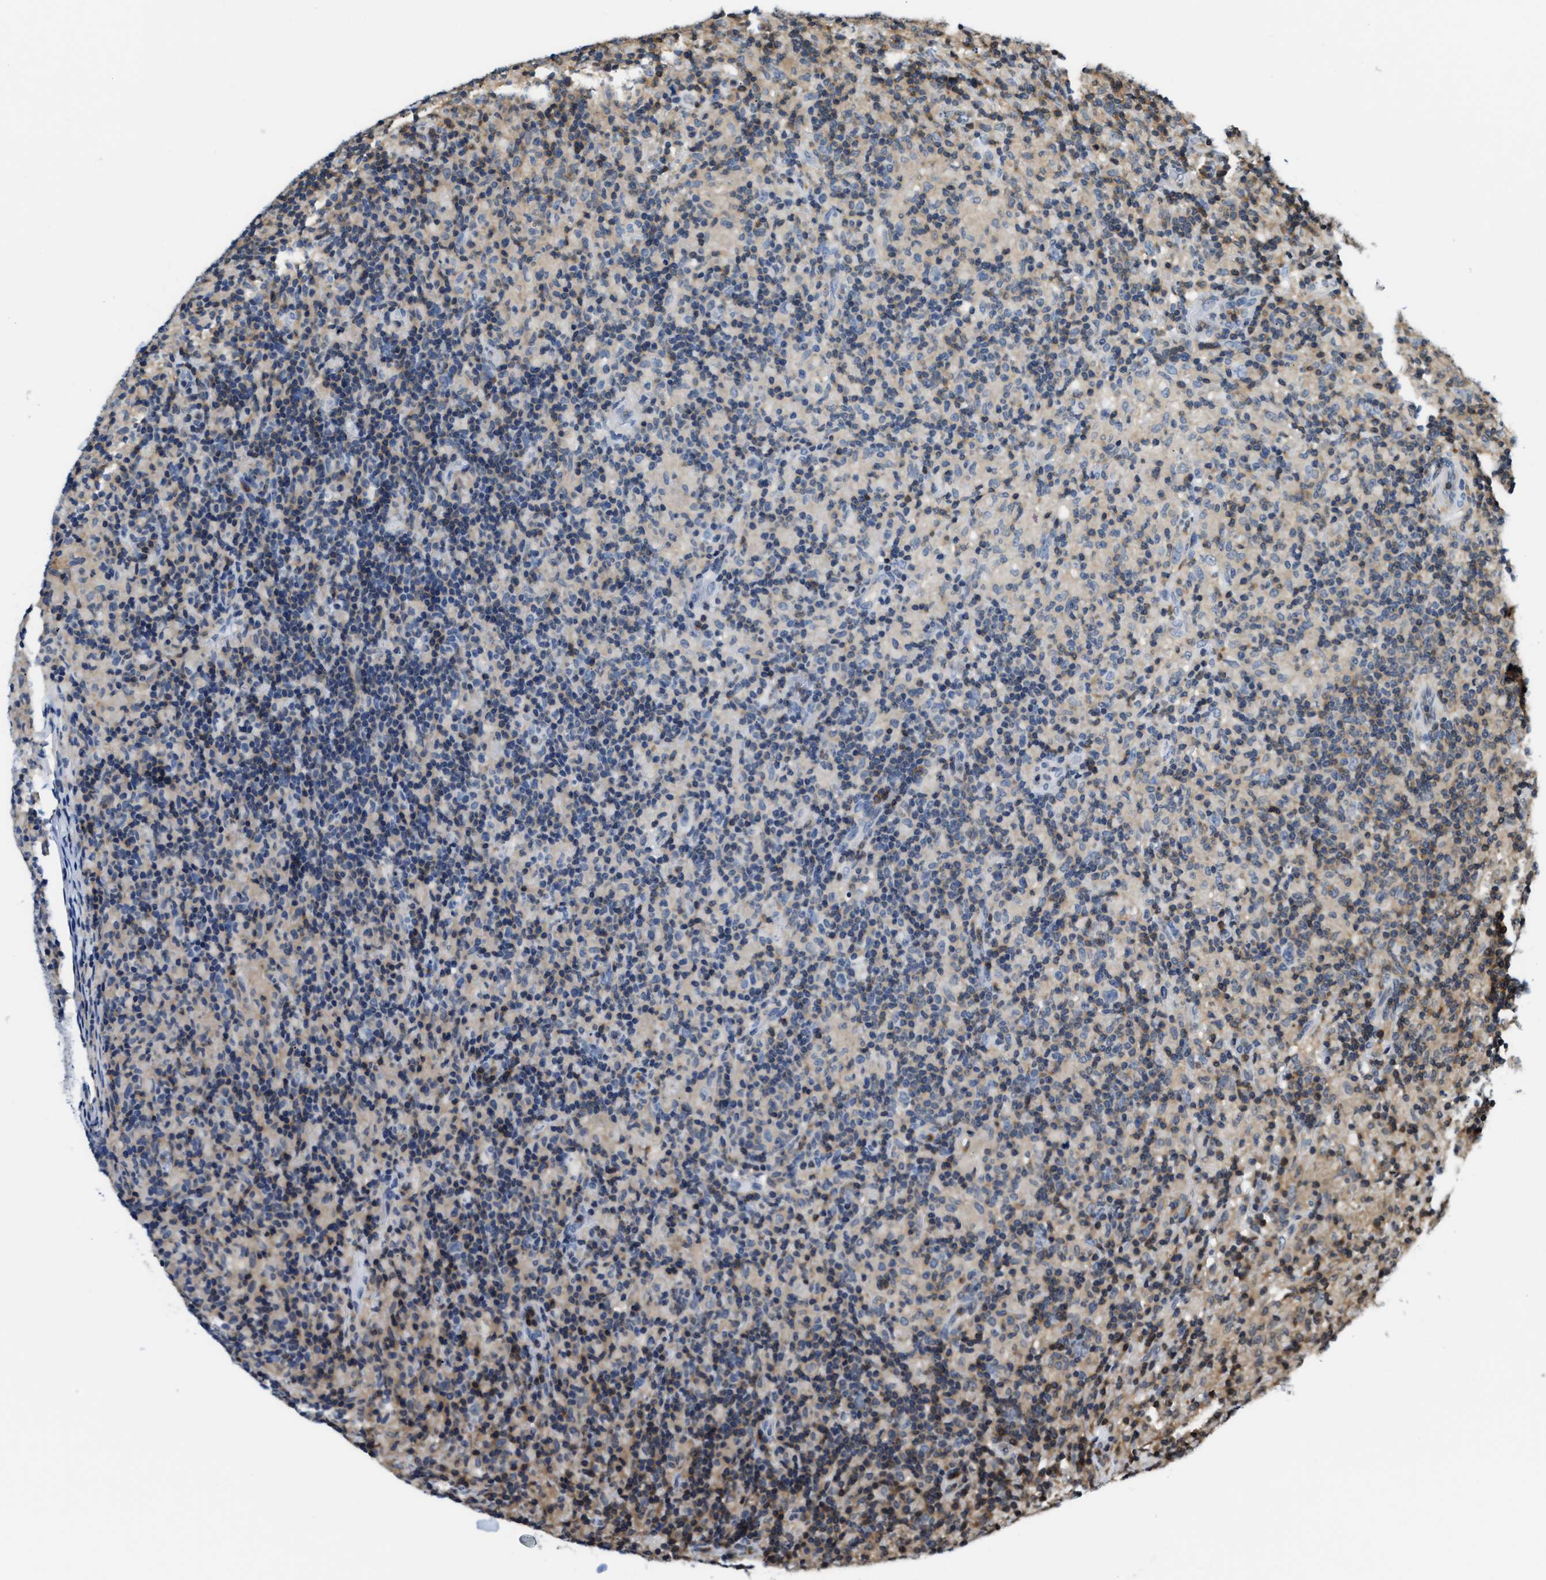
{"staining": {"intensity": "negative", "quantity": "none", "location": "none"}, "tissue": "lymphoma", "cell_type": "Tumor cells", "image_type": "cancer", "snomed": [{"axis": "morphology", "description": "Hodgkin's disease, NOS"}, {"axis": "topography", "description": "Lymph node"}], "caption": "This is a photomicrograph of immunohistochemistry staining of Hodgkin's disease, which shows no positivity in tumor cells. Brightfield microscopy of immunohistochemistry (IHC) stained with DAB (3,3'-diaminobenzidine) (brown) and hematoxylin (blue), captured at high magnification.", "gene": "STK10", "patient": {"sex": "male", "age": 70}}